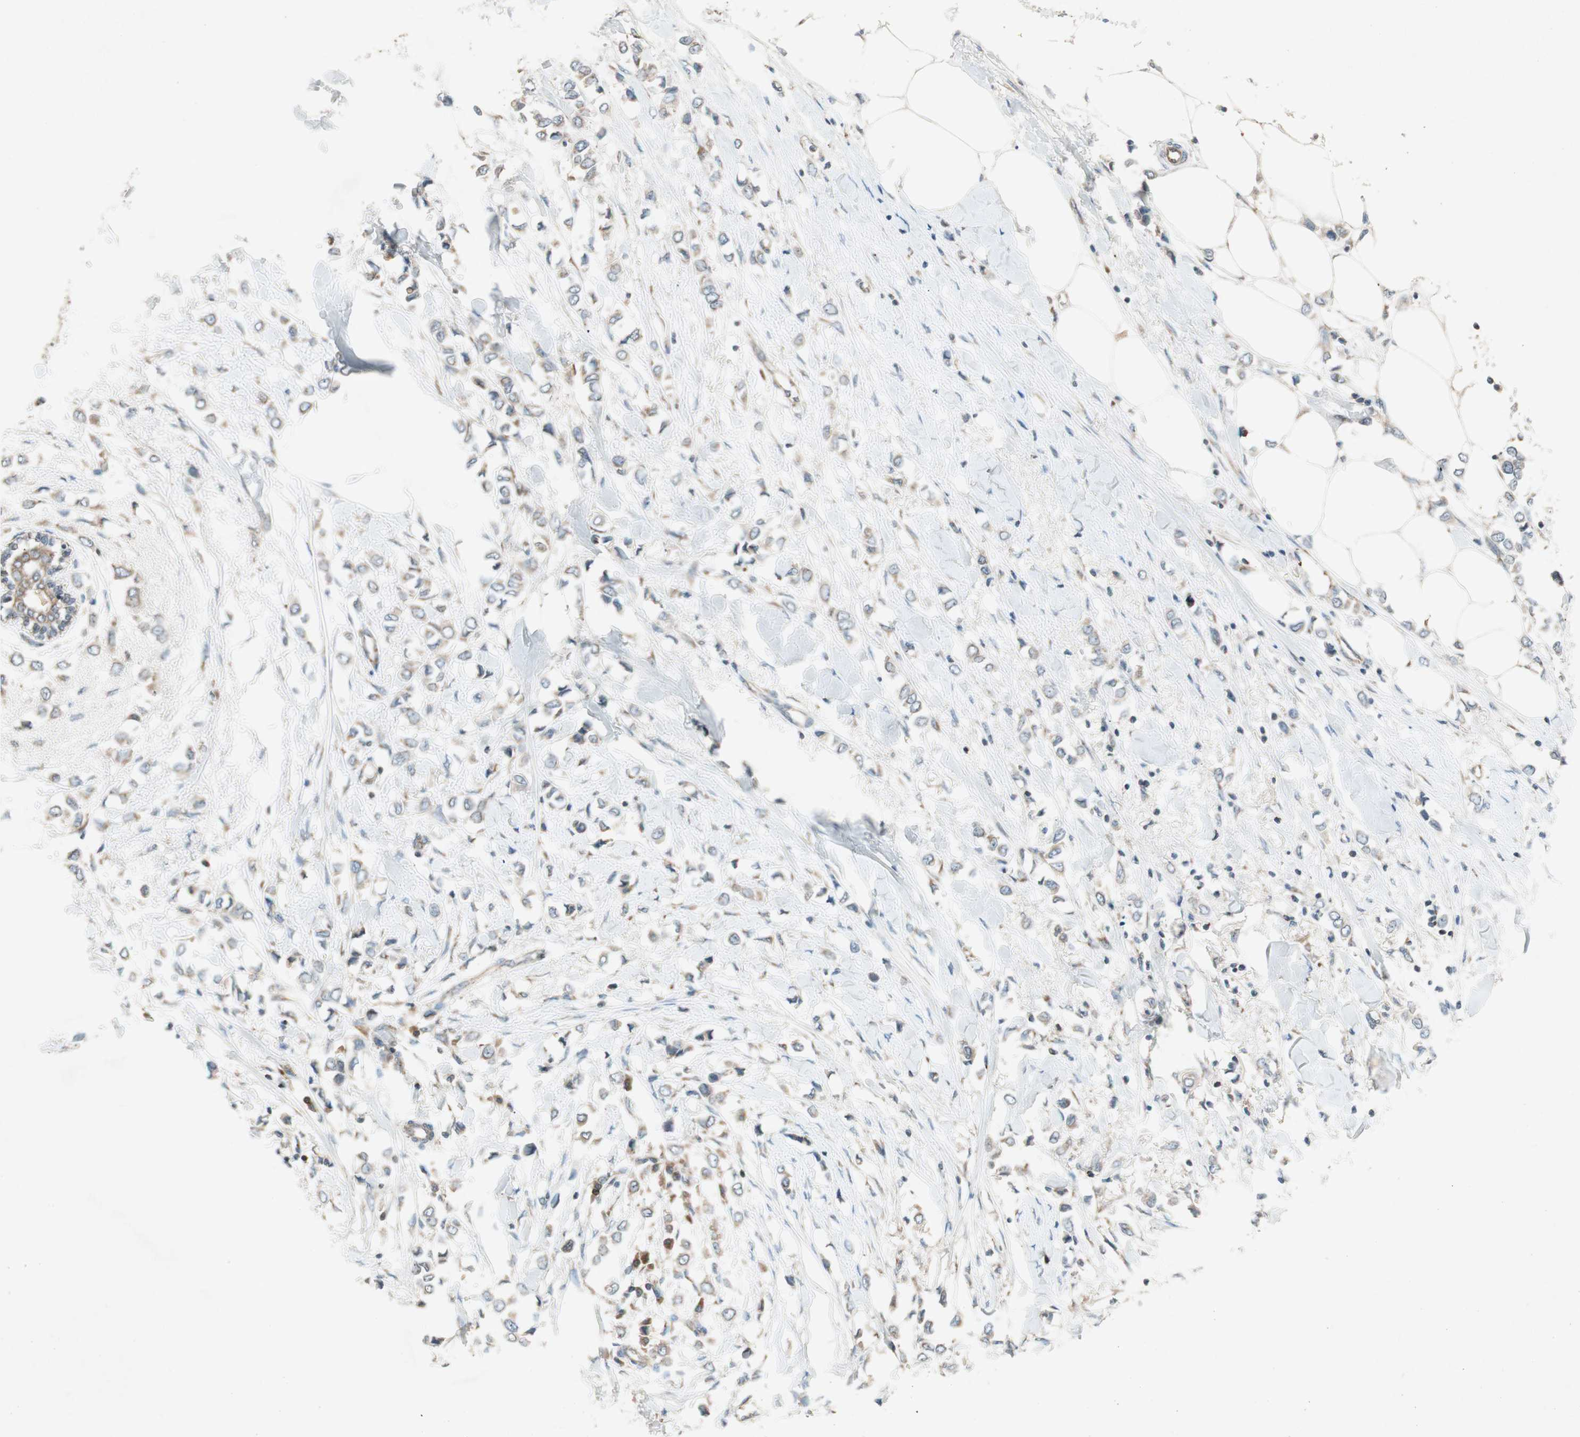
{"staining": {"intensity": "moderate", "quantity": ">75%", "location": "cytoplasmic/membranous"}, "tissue": "breast cancer", "cell_type": "Tumor cells", "image_type": "cancer", "snomed": [{"axis": "morphology", "description": "Lobular carcinoma"}, {"axis": "topography", "description": "Breast"}], "caption": "DAB (3,3'-diaminobenzidine) immunohistochemical staining of human lobular carcinoma (breast) exhibits moderate cytoplasmic/membranous protein staining in about >75% of tumor cells.", "gene": "CHADL", "patient": {"sex": "female", "age": 51}}